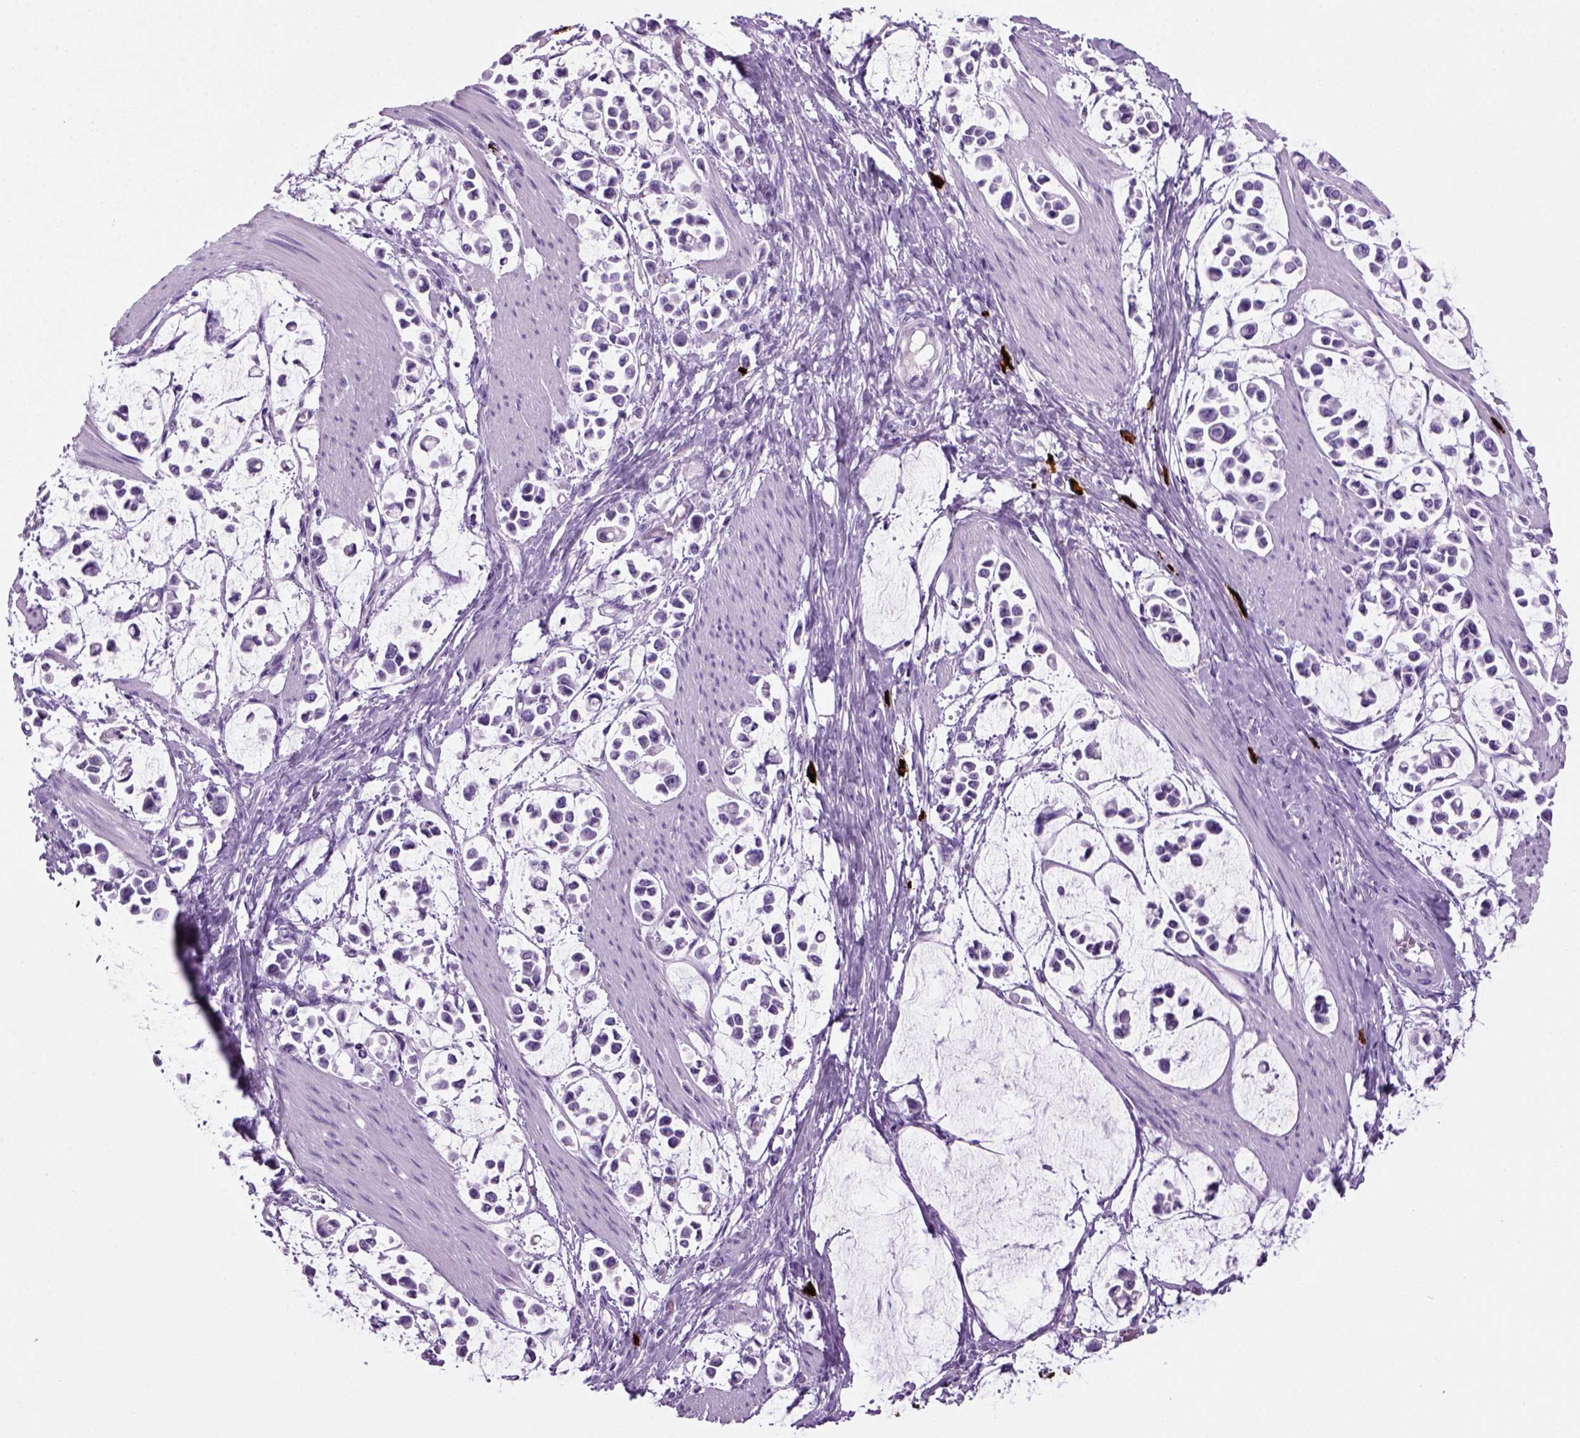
{"staining": {"intensity": "negative", "quantity": "none", "location": "none"}, "tissue": "stomach cancer", "cell_type": "Tumor cells", "image_type": "cancer", "snomed": [{"axis": "morphology", "description": "Adenocarcinoma, NOS"}, {"axis": "topography", "description": "Stomach"}], "caption": "Tumor cells are negative for brown protein staining in stomach cancer (adenocarcinoma). (Stains: DAB (3,3'-diaminobenzidine) immunohistochemistry with hematoxylin counter stain, Microscopy: brightfield microscopy at high magnification).", "gene": "MZB1", "patient": {"sex": "male", "age": 82}}